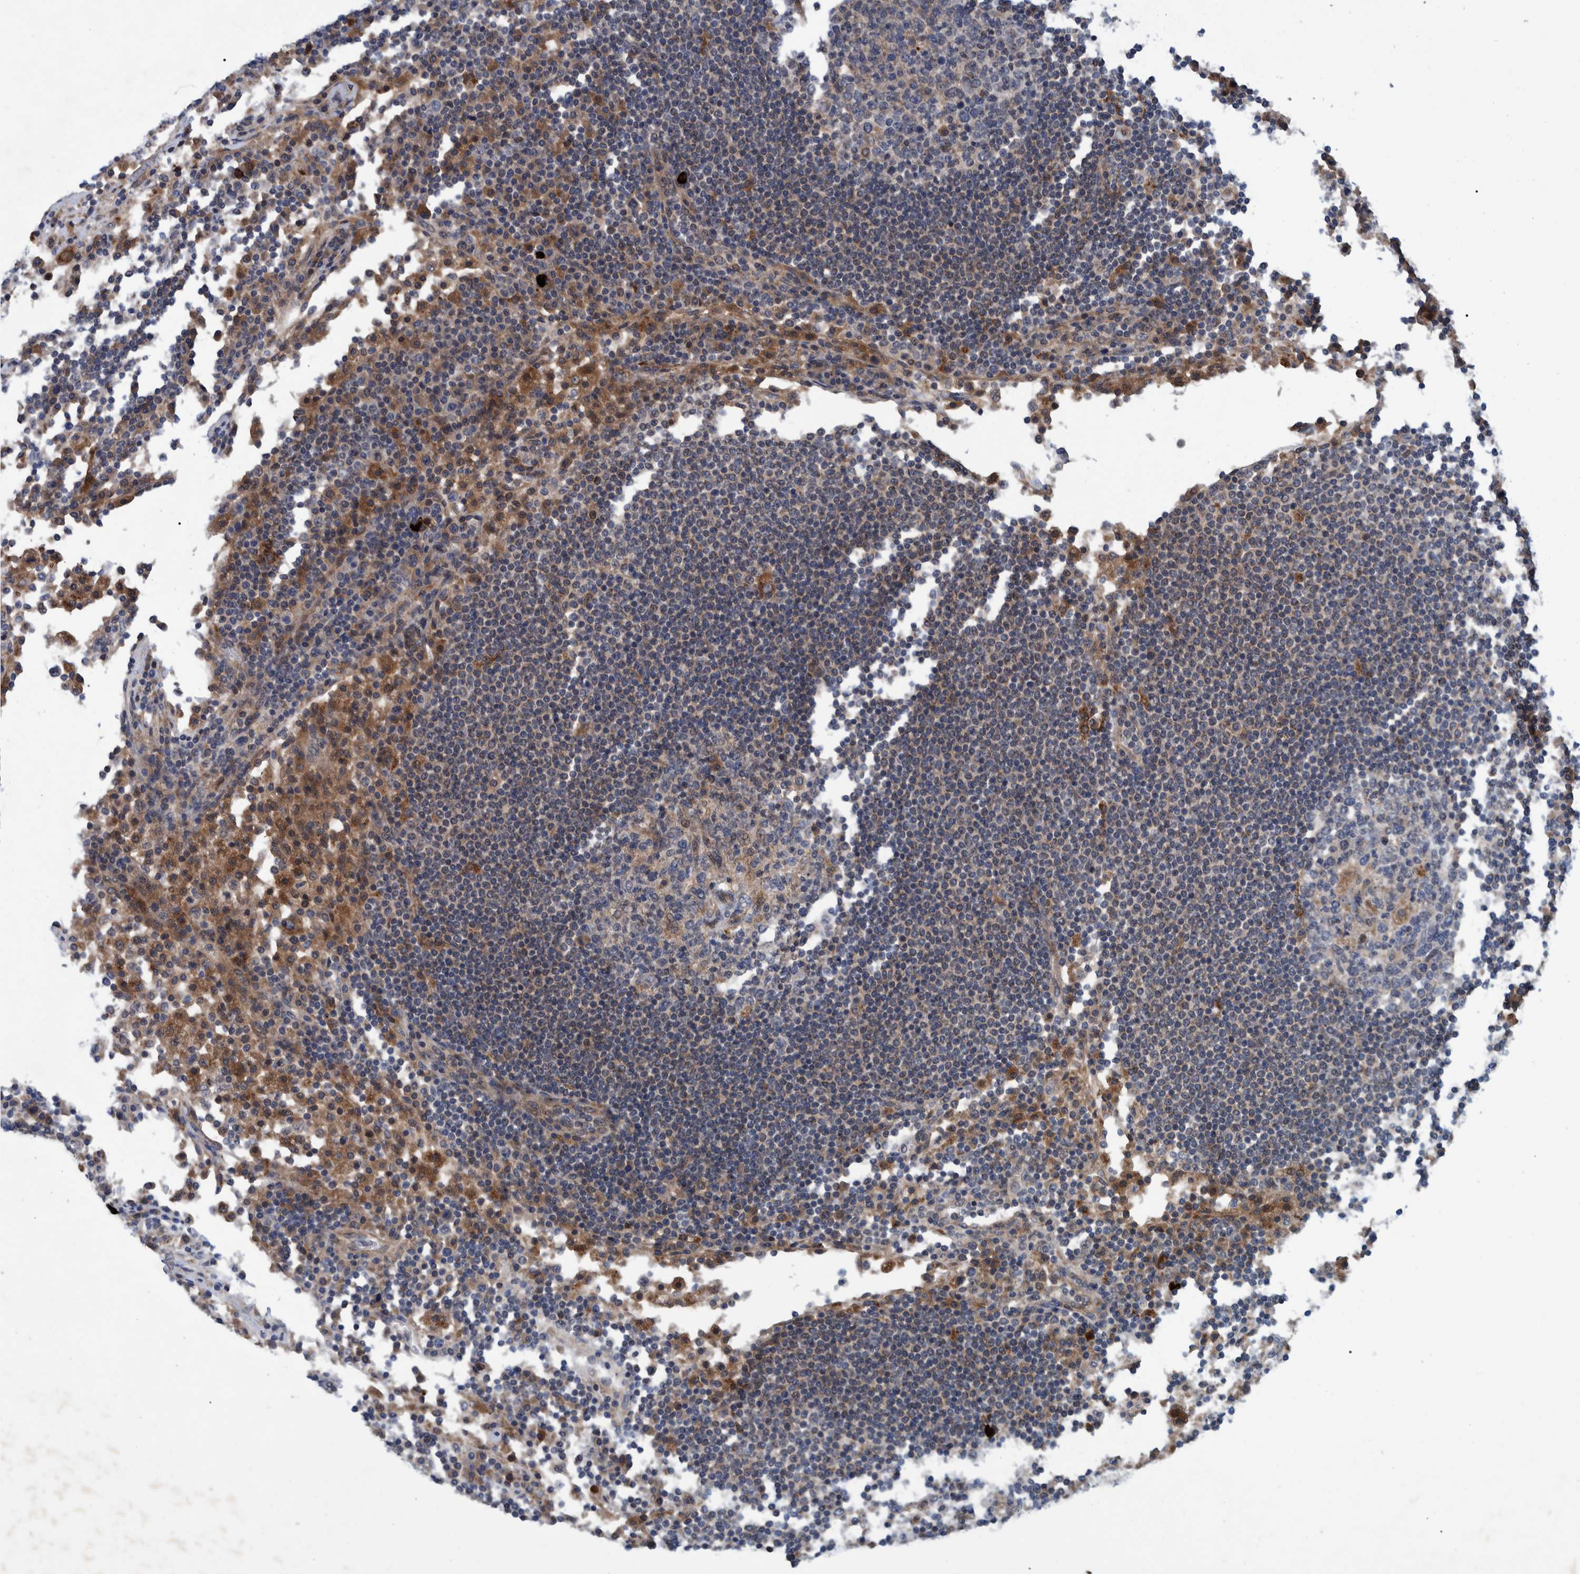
{"staining": {"intensity": "weak", "quantity": "25%-75%", "location": "cytoplasmic/membranous,nuclear"}, "tissue": "lymph node", "cell_type": "Germinal center cells", "image_type": "normal", "snomed": [{"axis": "morphology", "description": "Normal tissue, NOS"}, {"axis": "topography", "description": "Lymph node"}], "caption": "A micrograph showing weak cytoplasmic/membranous,nuclear positivity in approximately 25%-75% of germinal center cells in unremarkable lymph node, as visualized by brown immunohistochemical staining.", "gene": "ITIH3", "patient": {"sex": "female", "age": 53}}